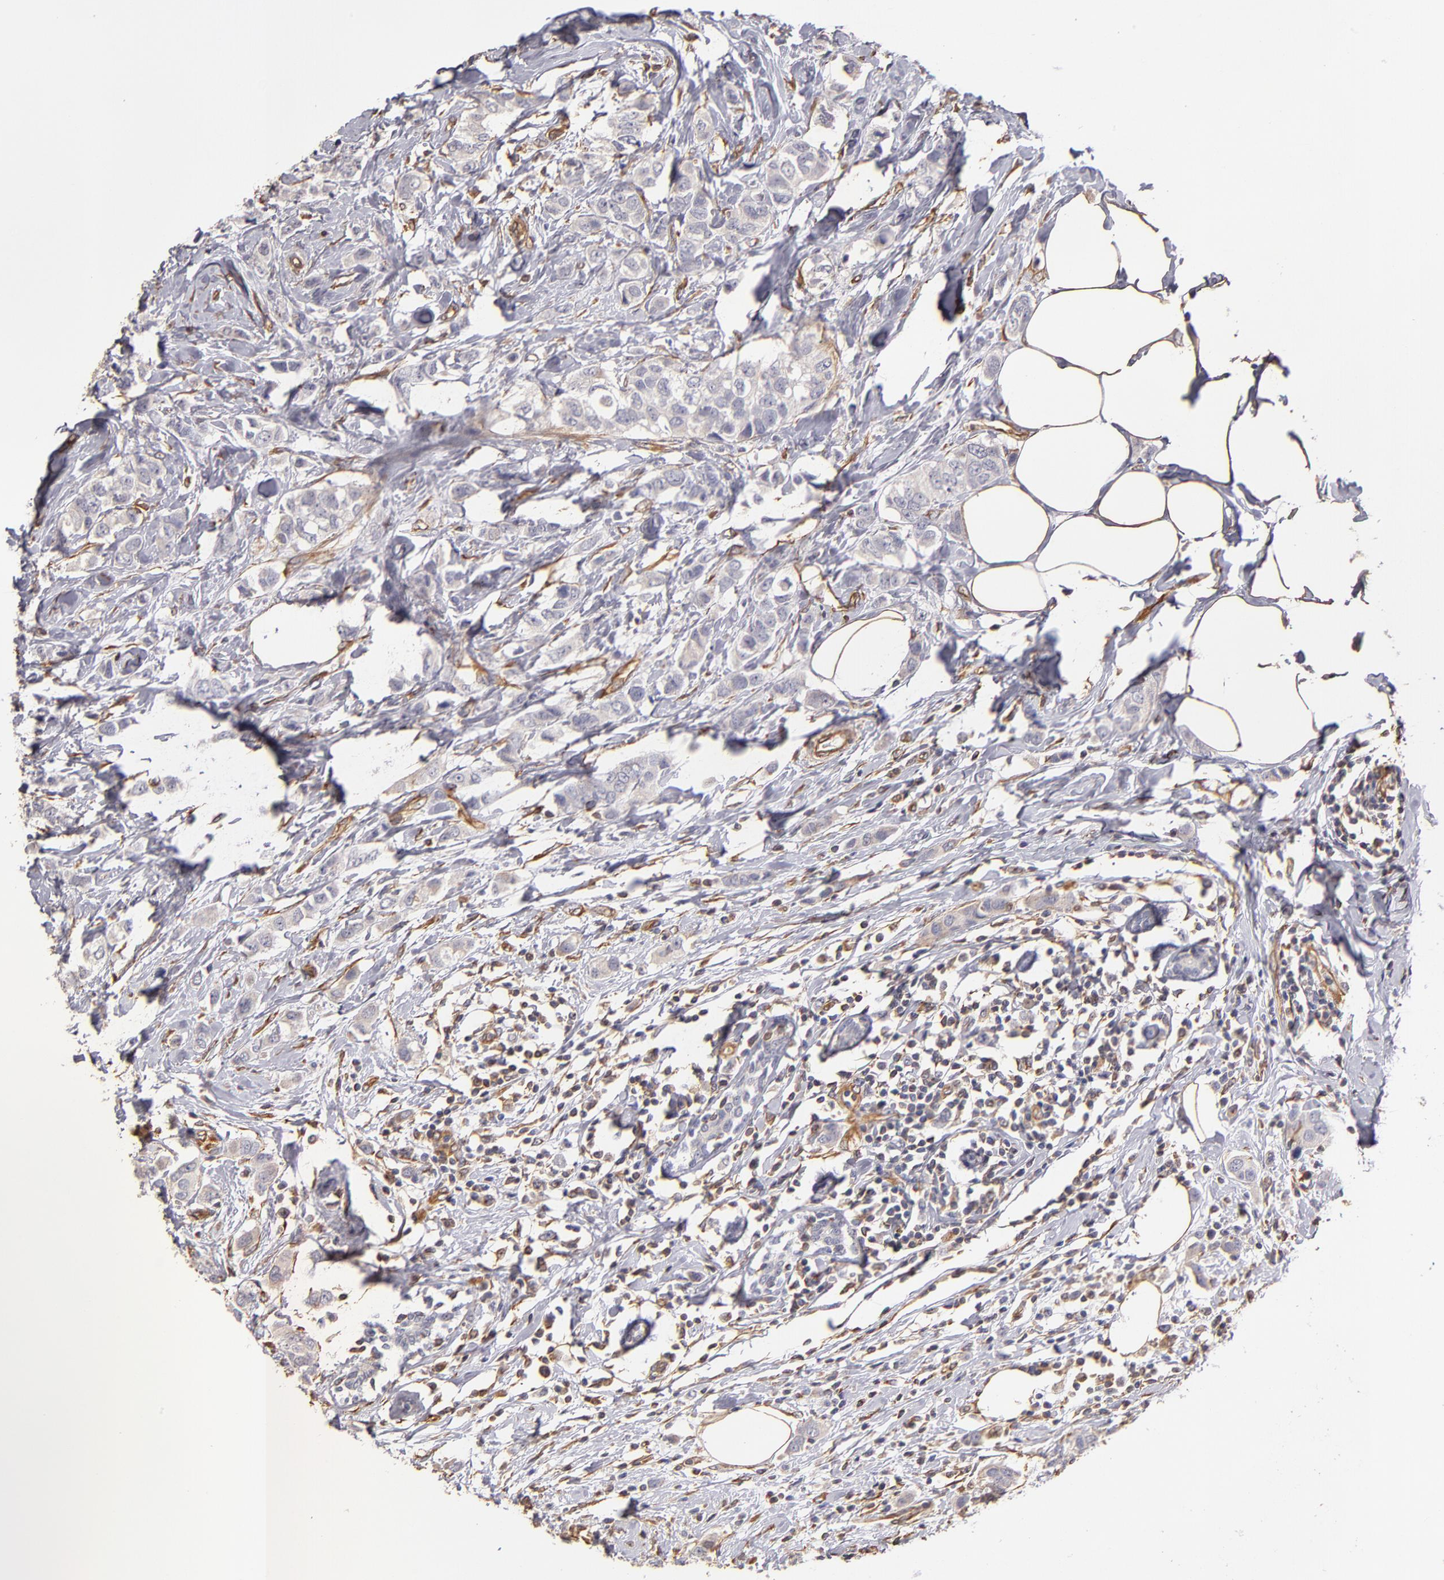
{"staining": {"intensity": "negative", "quantity": "none", "location": "none"}, "tissue": "breast cancer", "cell_type": "Tumor cells", "image_type": "cancer", "snomed": [{"axis": "morphology", "description": "Normal tissue, NOS"}, {"axis": "morphology", "description": "Duct carcinoma"}, {"axis": "topography", "description": "Breast"}], "caption": "This micrograph is of breast invasive ductal carcinoma stained with immunohistochemistry (IHC) to label a protein in brown with the nuclei are counter-stained blue. There is no expression in tumor cells. (Immunohistochemistry, brightfield microscopy, high magnification).", "gene": "ABCC1", "patient": {"sex": "female", "age": 50}}